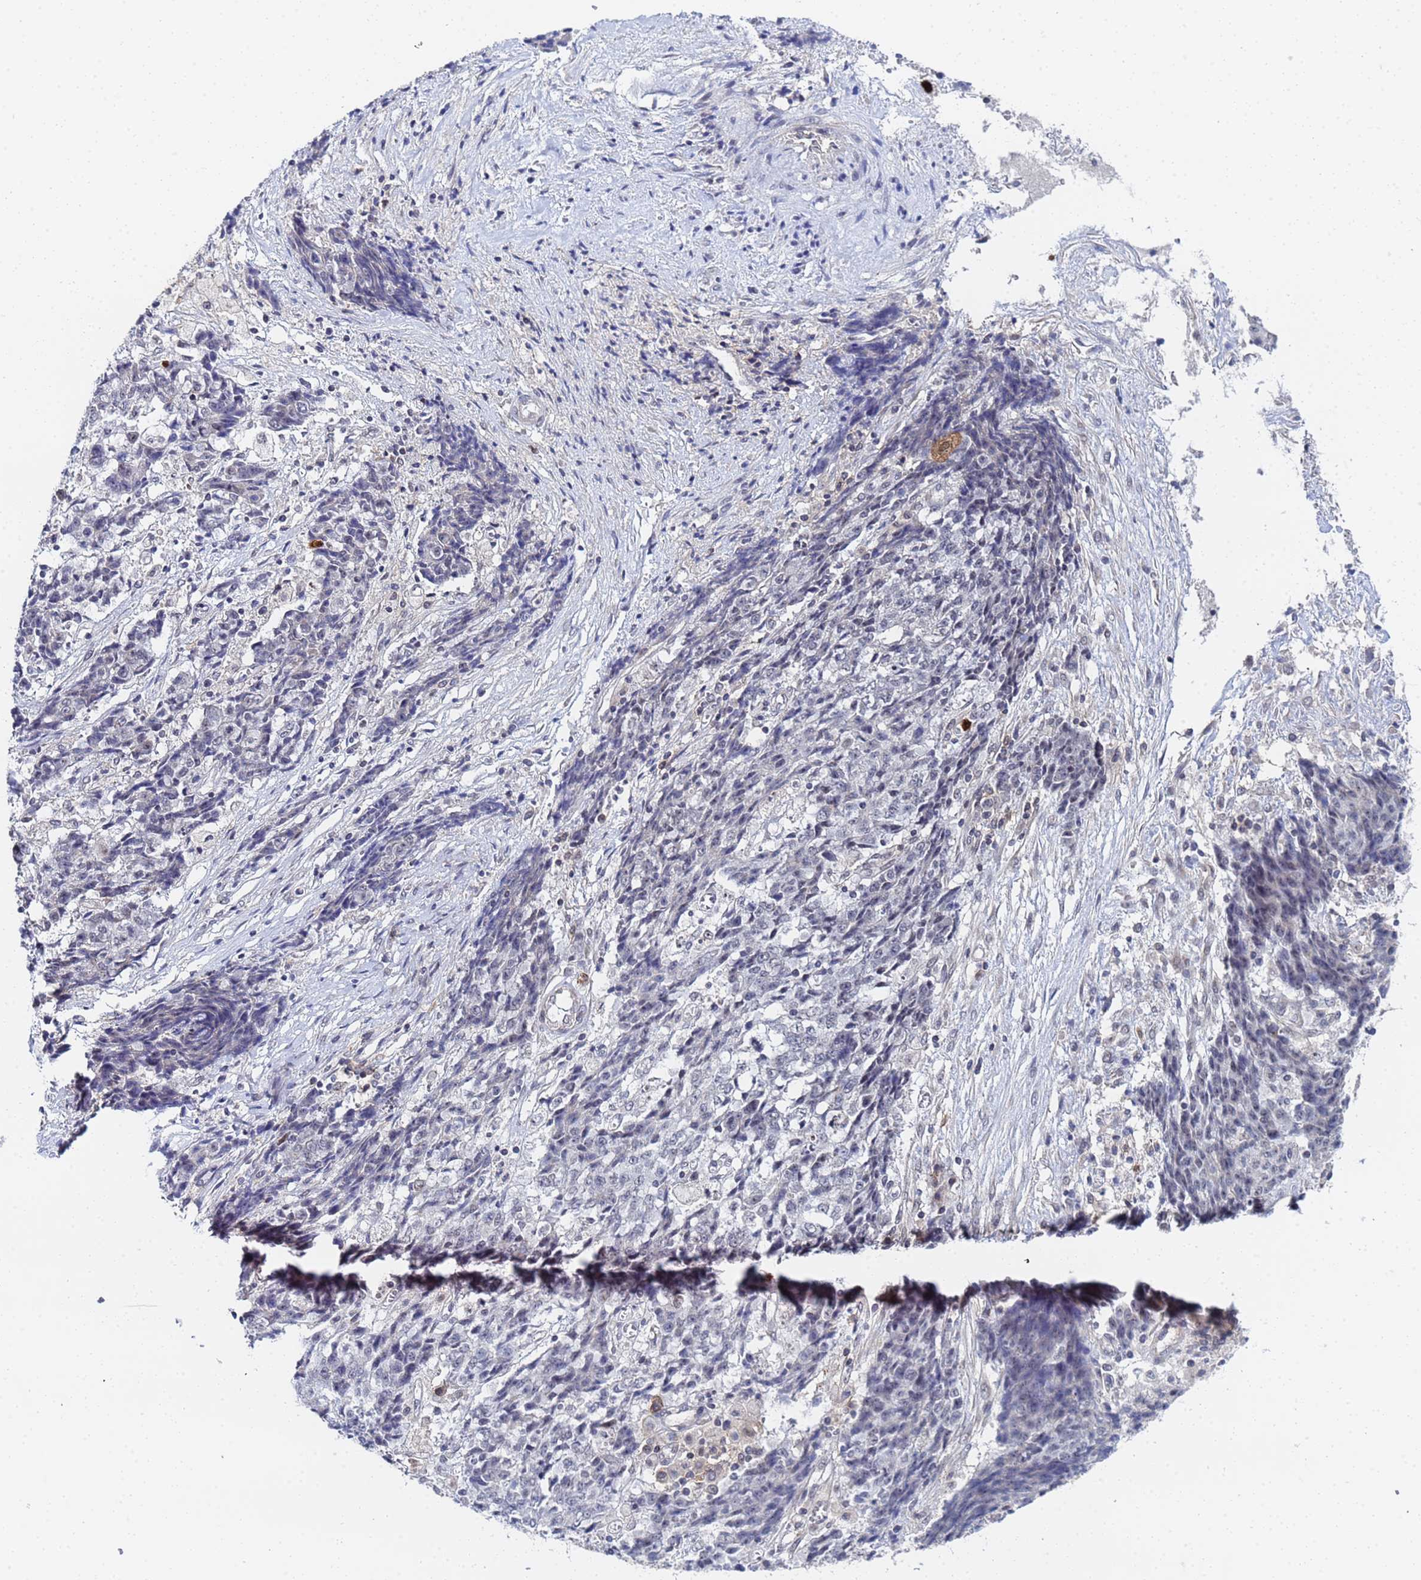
{"staining": {"intensity": "negative", "quantity": "none", "location": "none"}, "tissue": "ovarian cancer", "cell_type": "Tumor cells", "image_type": "cancer", "snomed": [{"axis": "morphology", "description": "Carcinoma, endometroid"}, {"axis": "topography", "description": "Ovary"}], "caption": "Micrograph shows no protein positivity in tumor cells of ovarian cancer (endometroid carcinoma) tissue. Brightfield microscopy of immunohistochemistry stained with DAB (brown) and hematoxylin (blue), captured at high magnification.", "gene": "MTCL1", "patient": {"sex": "female", "age": 42}}